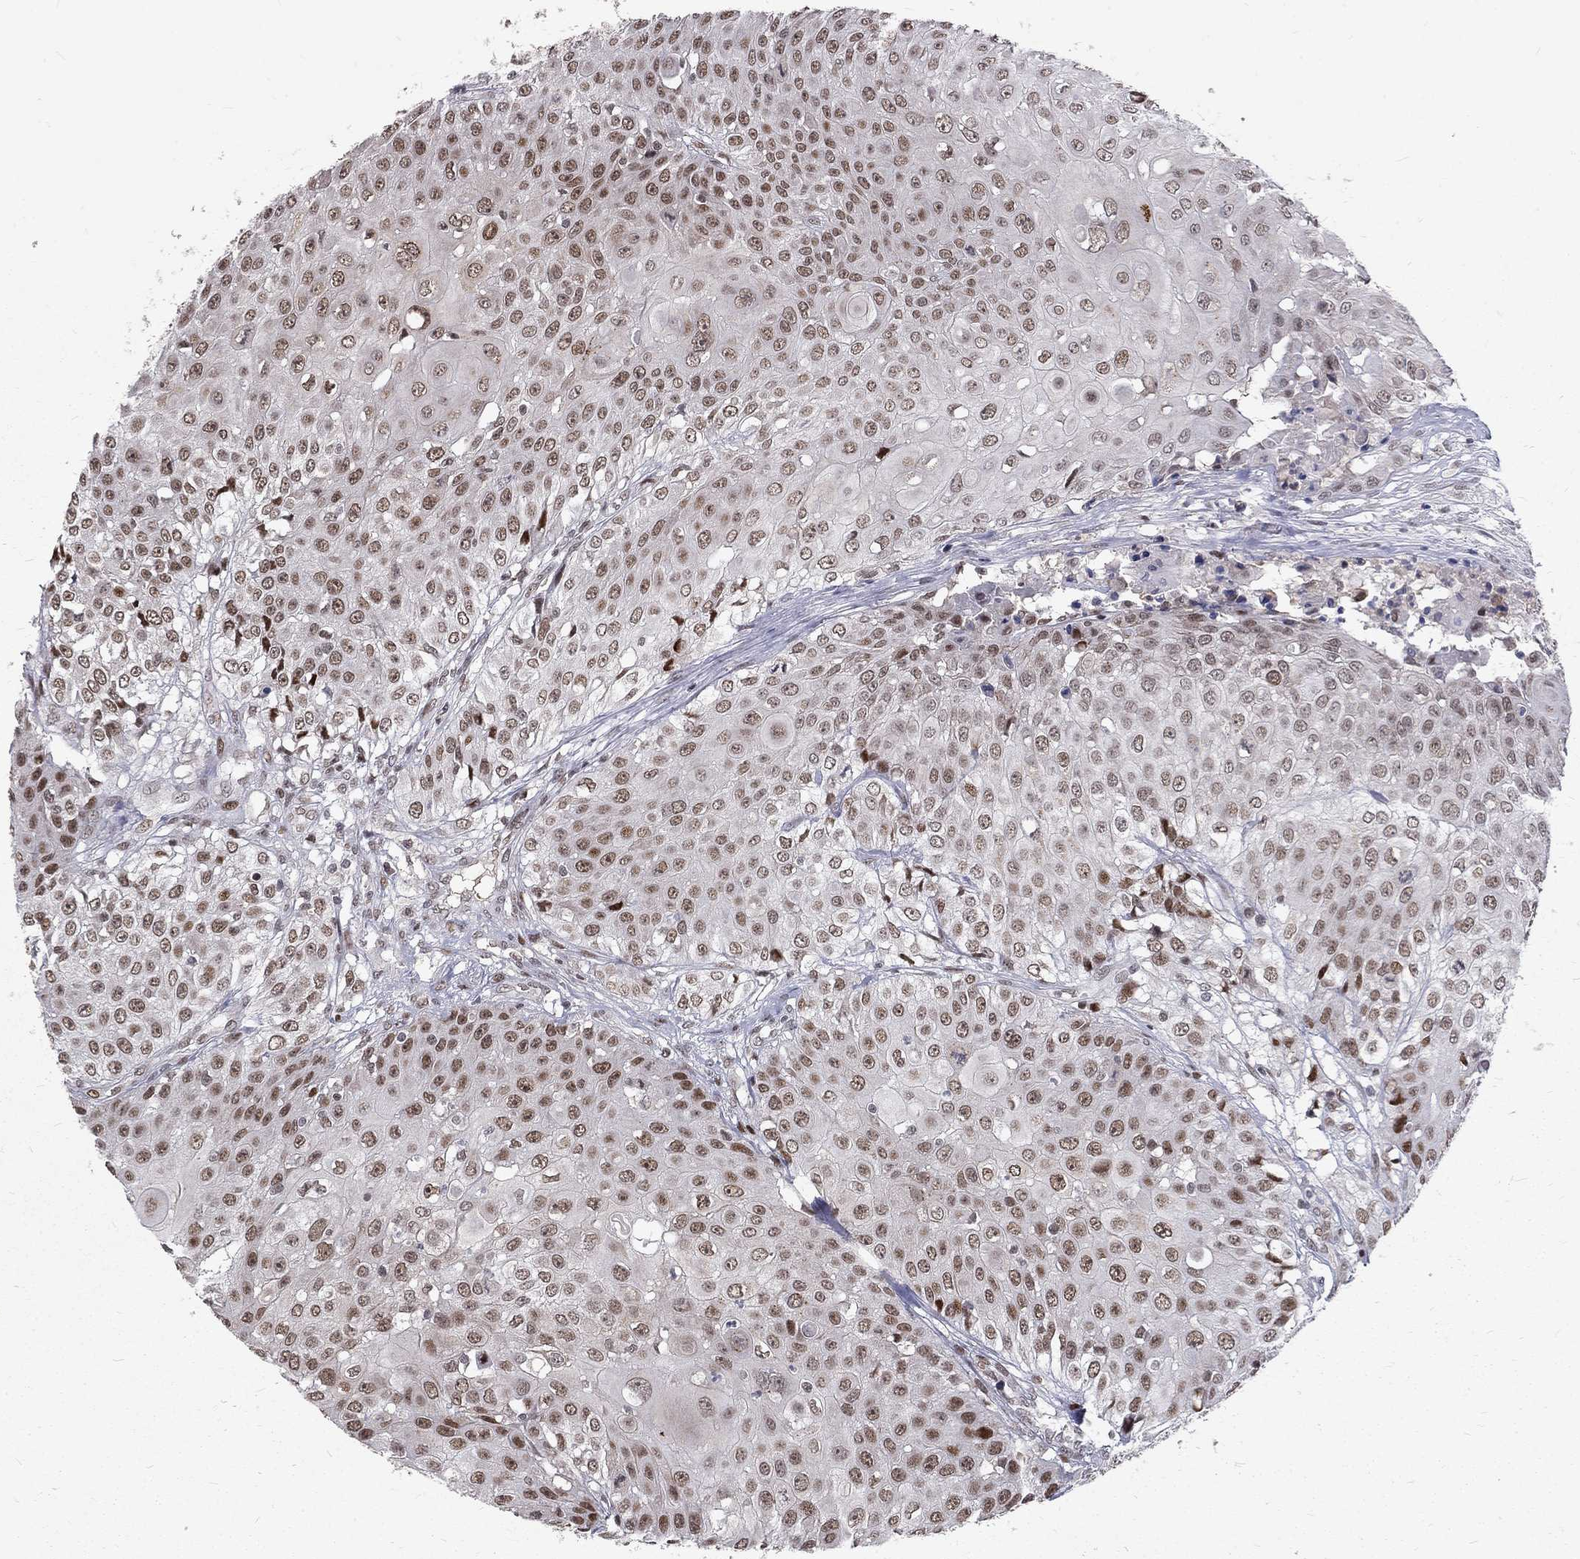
{"staining": {"intensity": "strong", "quantity": "25%-75%", "location": "nuclear"}, "tissue": "urothelial cancer", "cell_type": "Tumor cells", "image_type": "cancer", "snomed": [{"axis": "morphology", "description": "Urothelial carcinoma, High grade"}, {"axis": "topography", "description": "Urinary bladder"}], "caption": "A micrograph of human urothelial carcinoma (high-grade) stained for a protein reveals strong nuclear brown staining in tumor cells.", "gene": "TCEAL1", "patient": {"sex": "female", "age": 79}}